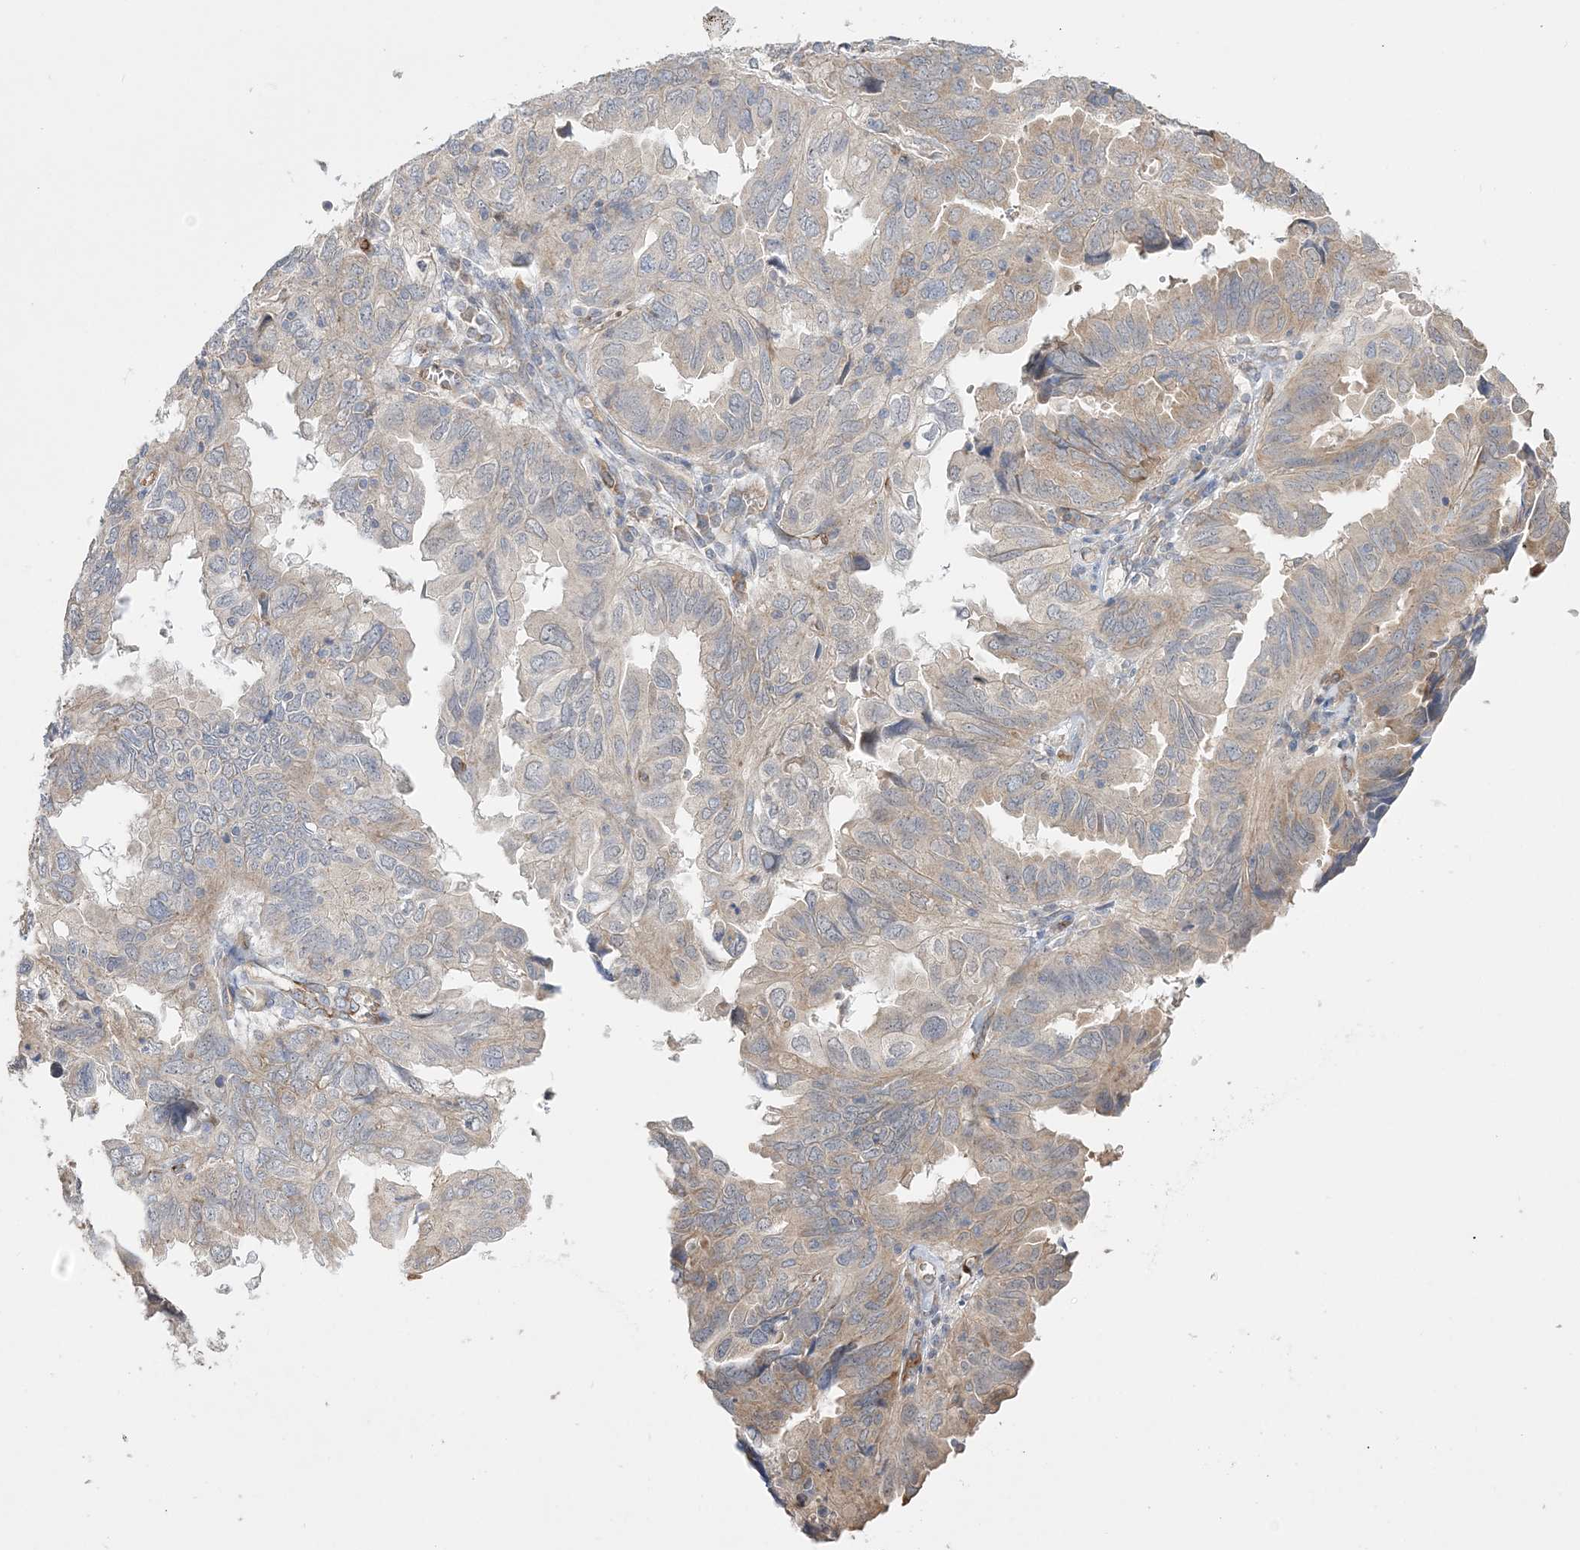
{"staining": {"intensity": "weak", "quantity": "<25%", "location": "cytoplasmic/membranous"}, "tissue": "endometrial cancer", "cell_type": "Tumor cells", "image_type": "cancer", "snomed": [{"axis": "morphology", "description": "Adenocarcinoma, NOS"}, {"axis": "topography", "description": "Uterus"}], "caption": "Immunohistochemical staining of endometrial cancer exhibits no significant expression in tumor cells.", "gene": "FARSB", "patient": {"sex": "female", "age": 77}}